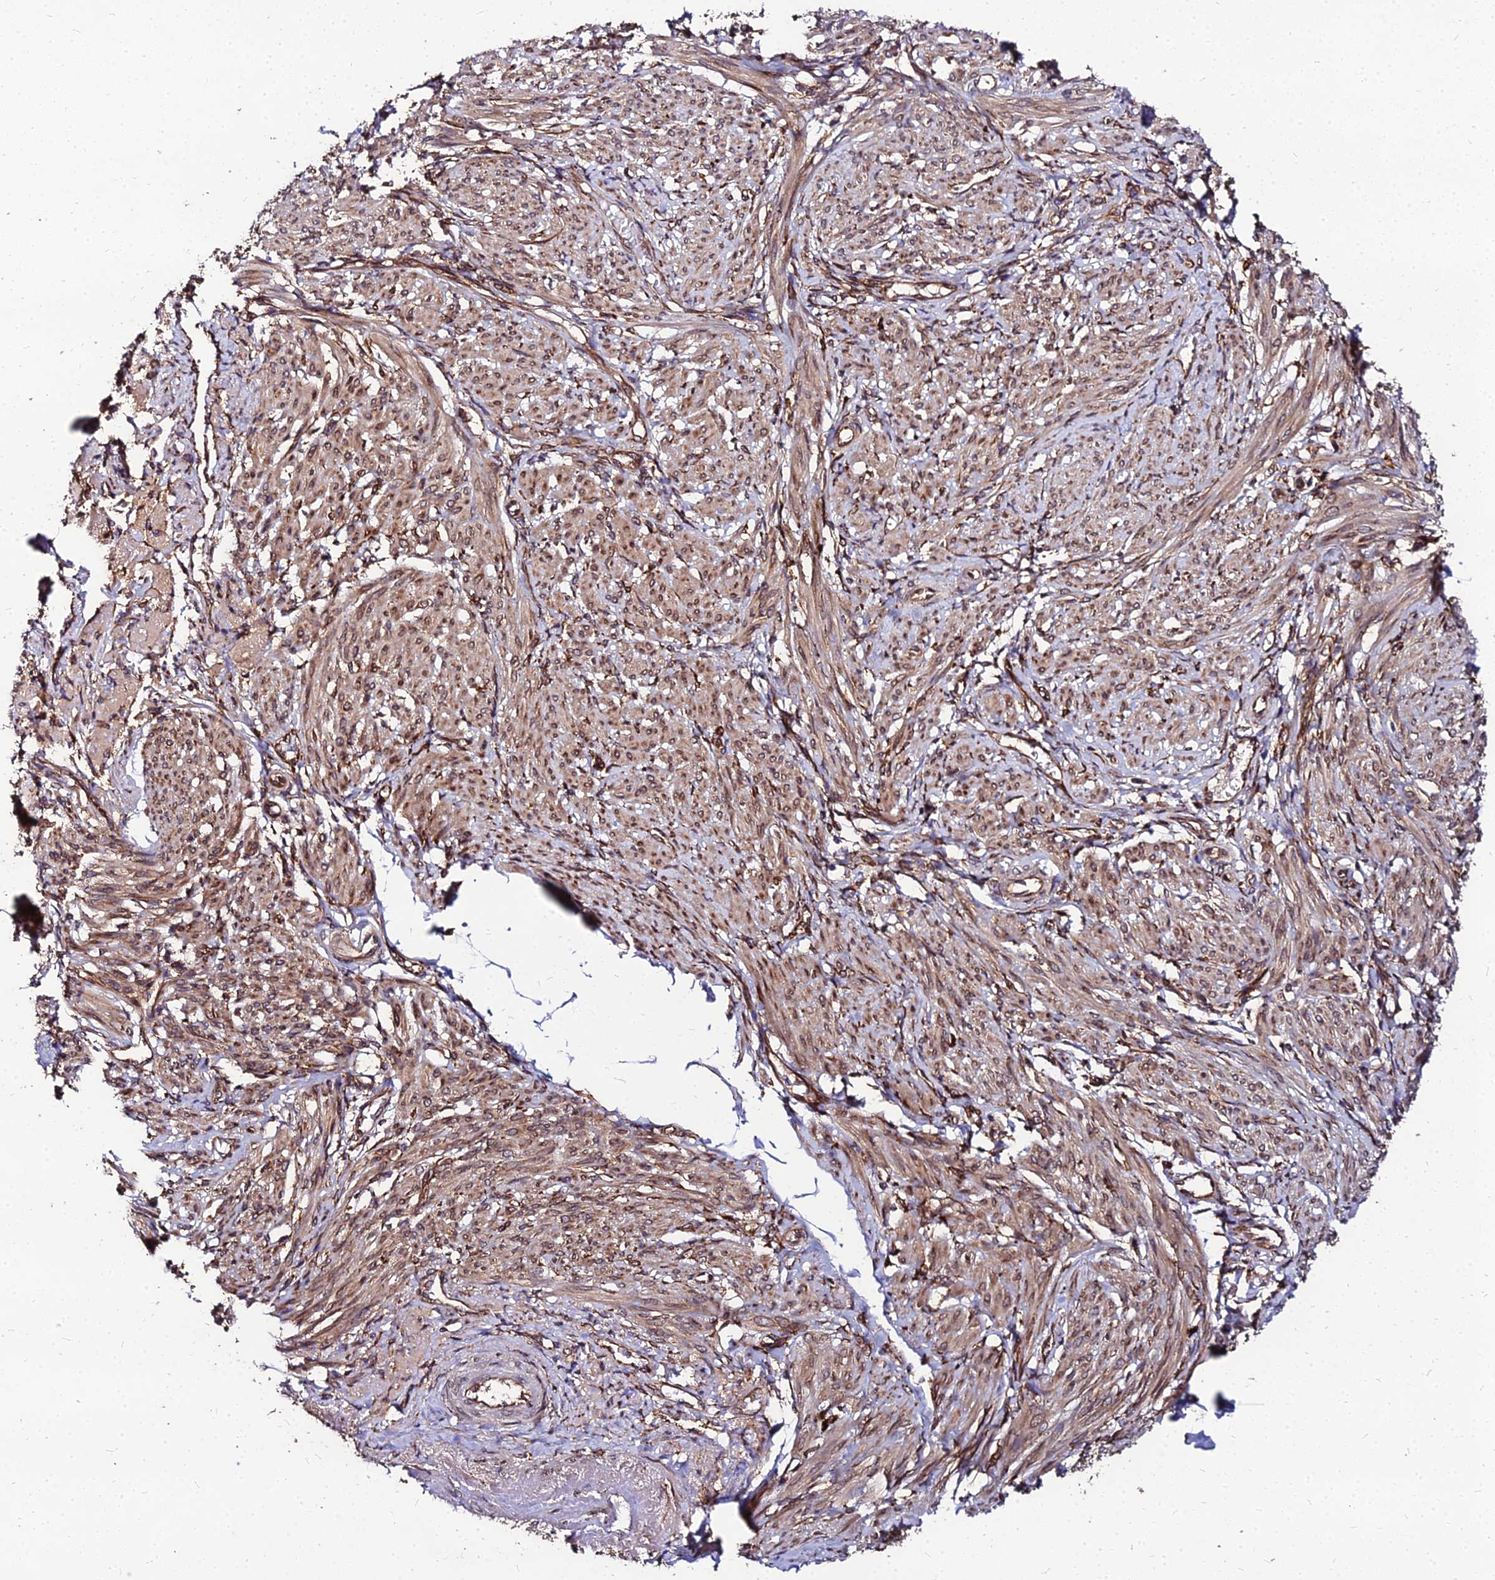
{"staining": {"intensity": "moderate", "quantity": ">75%", "location": "cytoplasmic/membranous"}, "tissue": "smooth muscle", "cell_type": "Smooth muscle cells", "image_type": "normal", "snomed": [{"axis": "morphology", "description": "Normal tissue, NOS"}, {"axis": "topography", "description": "Smooth muscle"}], "caption": "A medium amount of moderate cytoplasmic/membranous expression is seen in about >75% of smooth muscle cells in unremarkable smooth muscle.", "gene": "PDE4D", "patient": {"sex": "female", "age": 39}}